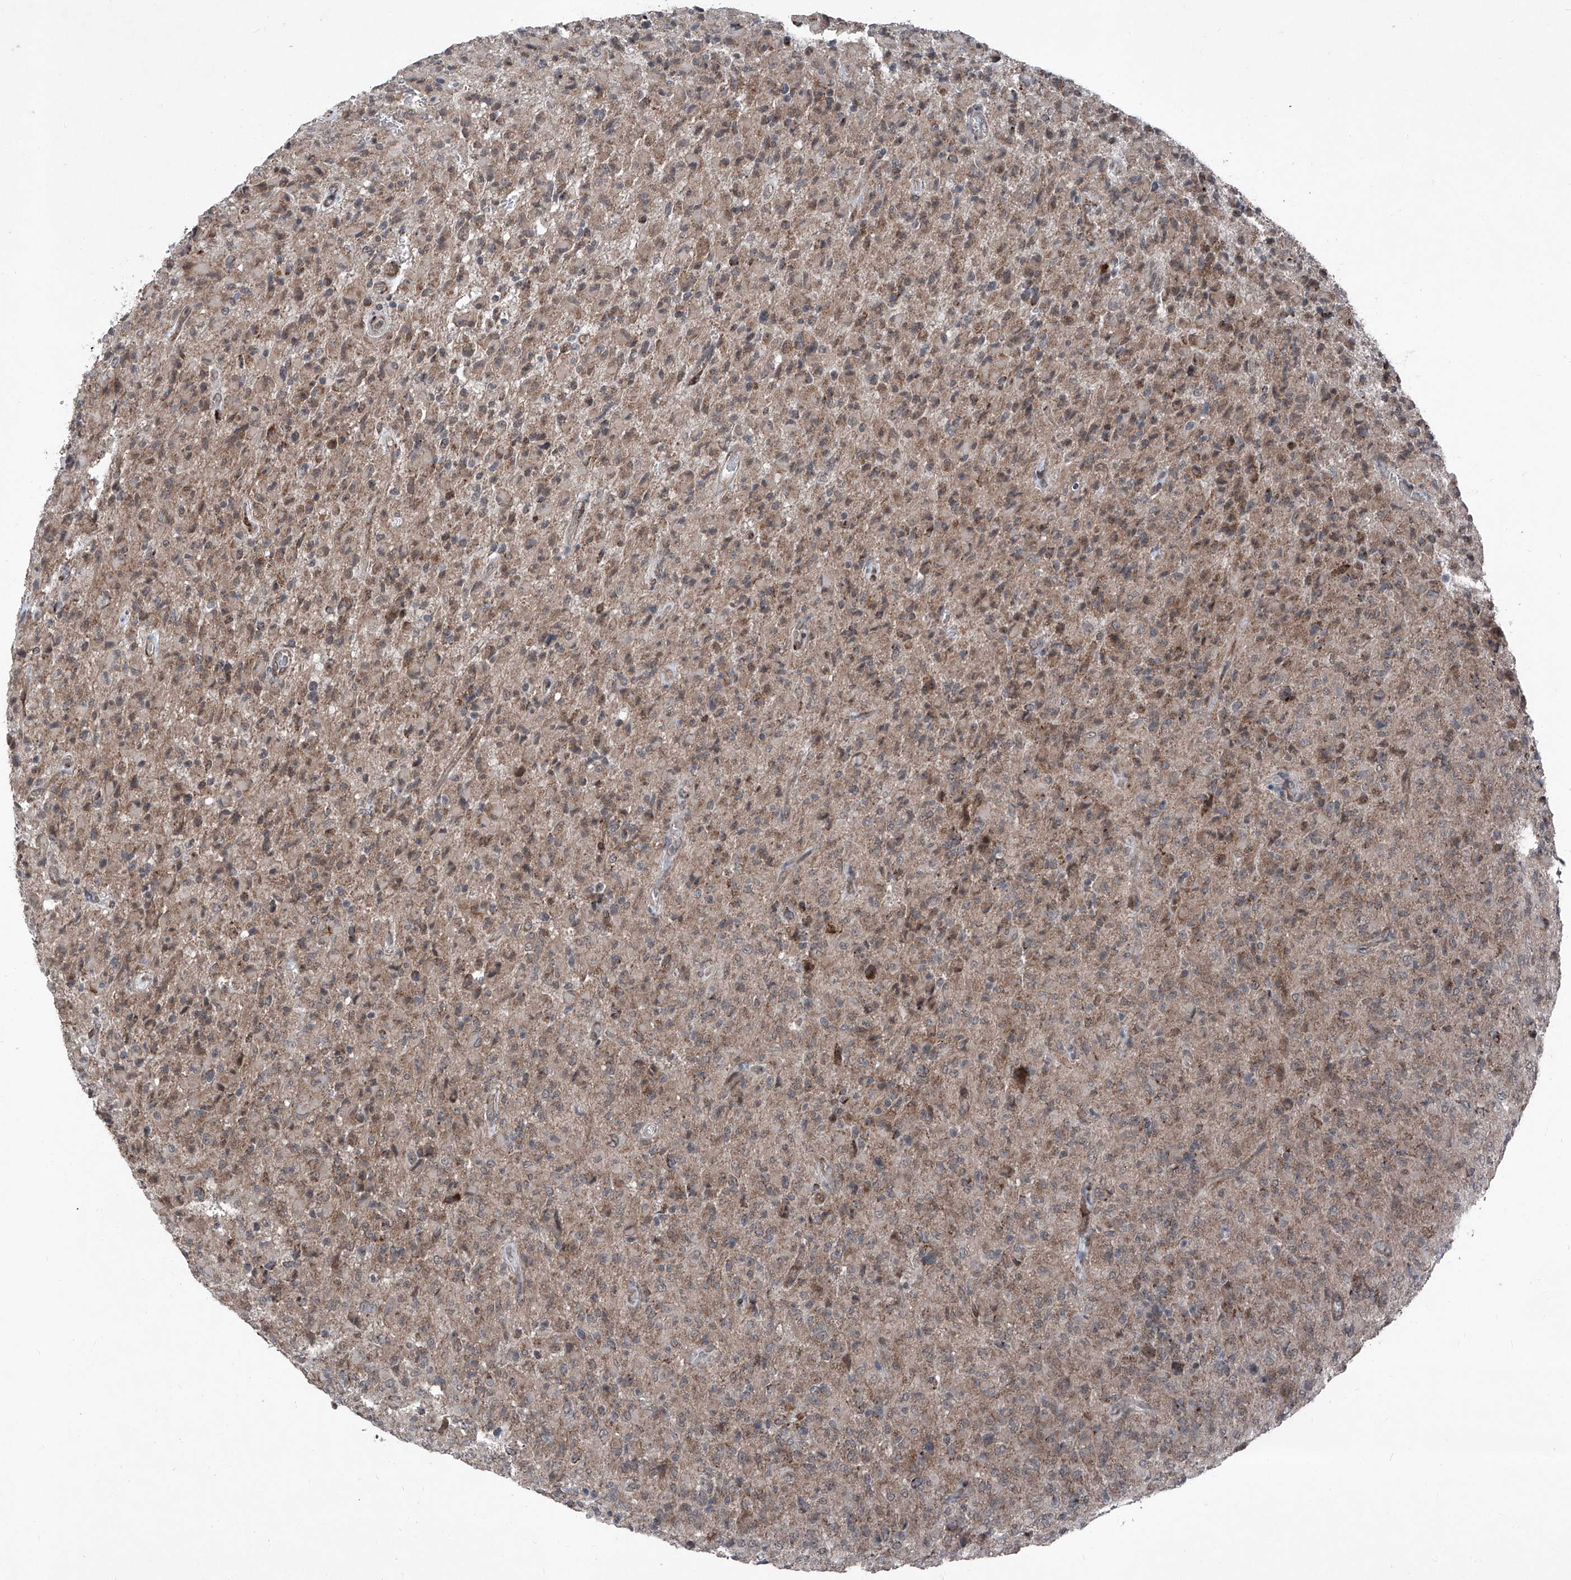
{"staining": {"intensity": "moderate", "quantity": "25%-75%", "location": "cytoplasmic/membranous"}, "tissue": "glioma", "cell_type": "Tumor cells", "image_type": "cancer", "snomed": [{"axis": "morphology", "description": "Glioma, malignant, High grade"}, {"axis": "topography", "description": "Brain"}], "caption": "Immunohistochemistry photomicrograph of human malignant high-grade glioma stained for a protein (brown), which displays medium levels of moderate cytoplasmic/membranous expression in approximately 25%-75% of tumor cells.", "gene": "COA7", "patient": {"sex": "female", "age": 57}}